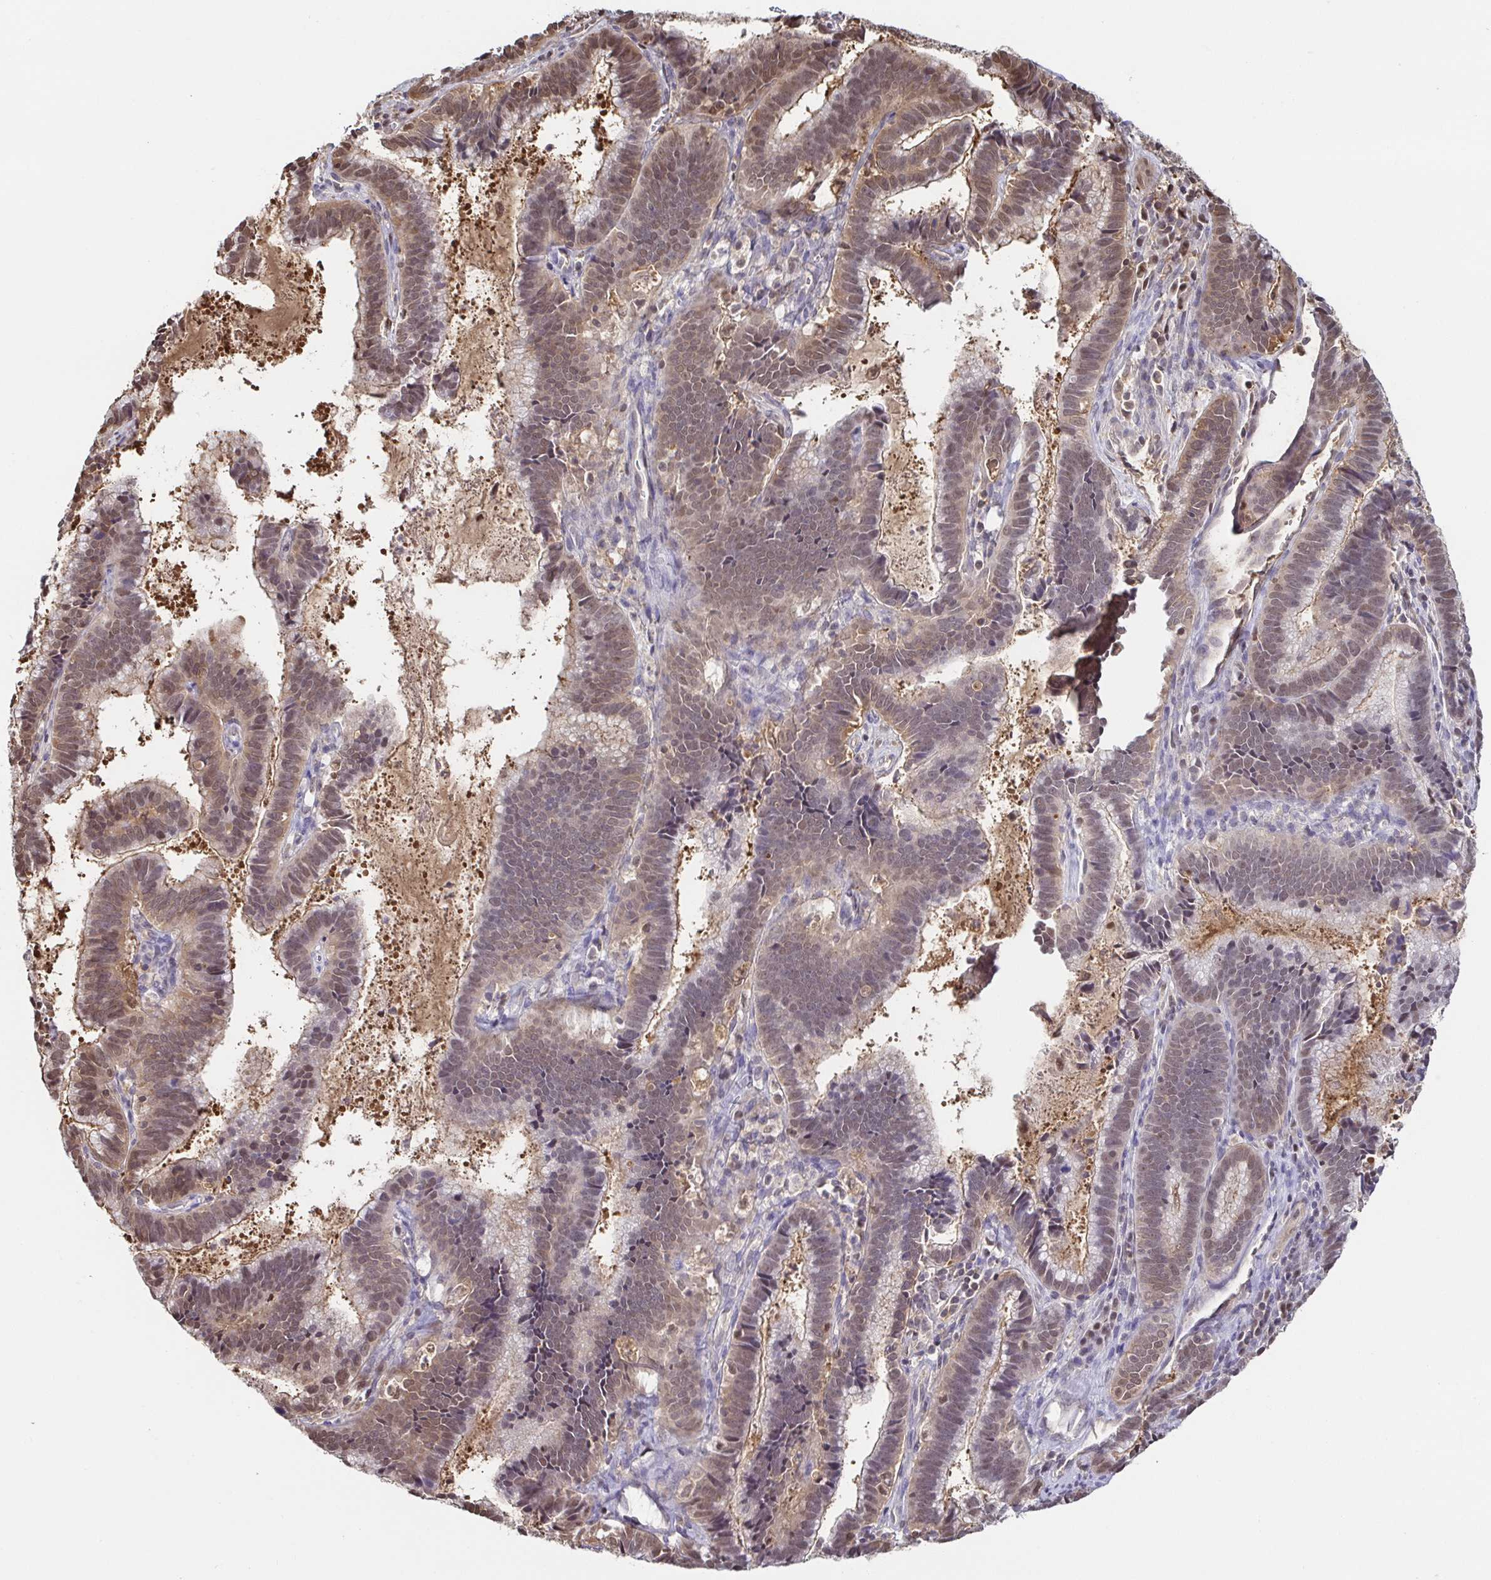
{"staining": {"intensity": "moderate", "quantity": ">75%", "location": "cytoplasmic/membranous,nuclear"}, "tissue": "cervical cancer", "cell_type": "Tumor cells", "image_type": "cancer", "snomed": [{"axis": "morphology", "description": "Adenocarcinoma, NOS"}, {"axis": "topography", "description": "Cervix"}], "caption": "Protein staining exhibits moderate cytoplasmic/membranous and nuclear staining in approximately >75% of tumor cells in cervical cancer.", "gene": "PSMB9", "patient": {"sex": "female", "age": 61}}